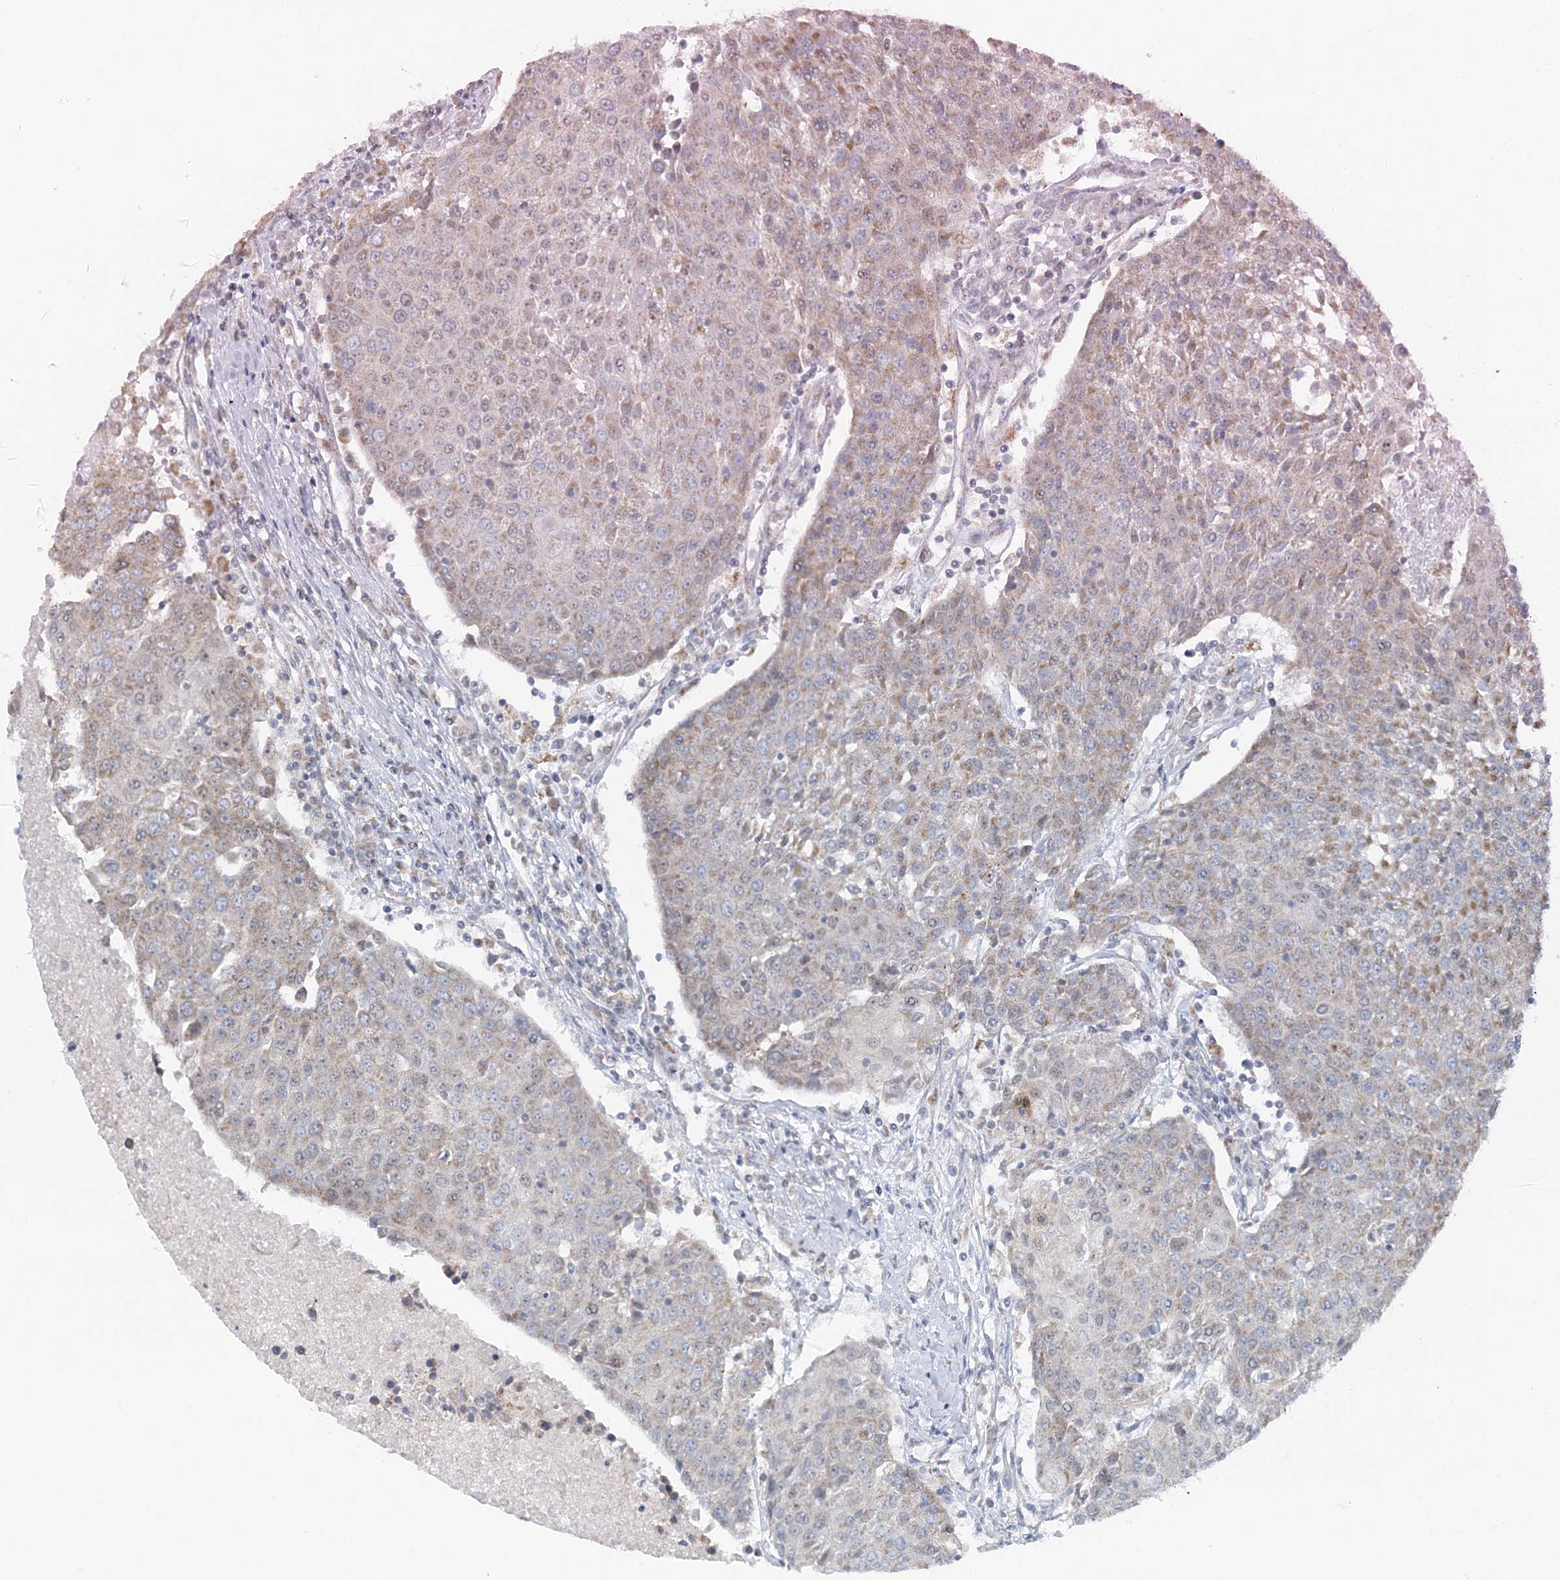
{"staining": {"intensity": "weak", "quantity": ">75%", "location": "cytoplasmic/membranous"}, "tissue": "urothelial cancer", "cell_type": "Tumor cells", "image_type": "cancer", "snomed": [{"axis": "morphology", "description": "Urothelial carcinoma, High grade"}, {"axis": "topography", "description": "Urinary bladder"}], "caption": "Protein analysis of high-grade urothelial carcinoma tissue shows weak cytoplasmic/membranous staining in approximately >75% of tumor cells.", "gene": "RNF150", "patient": {"sex": "female", "age": 85}}